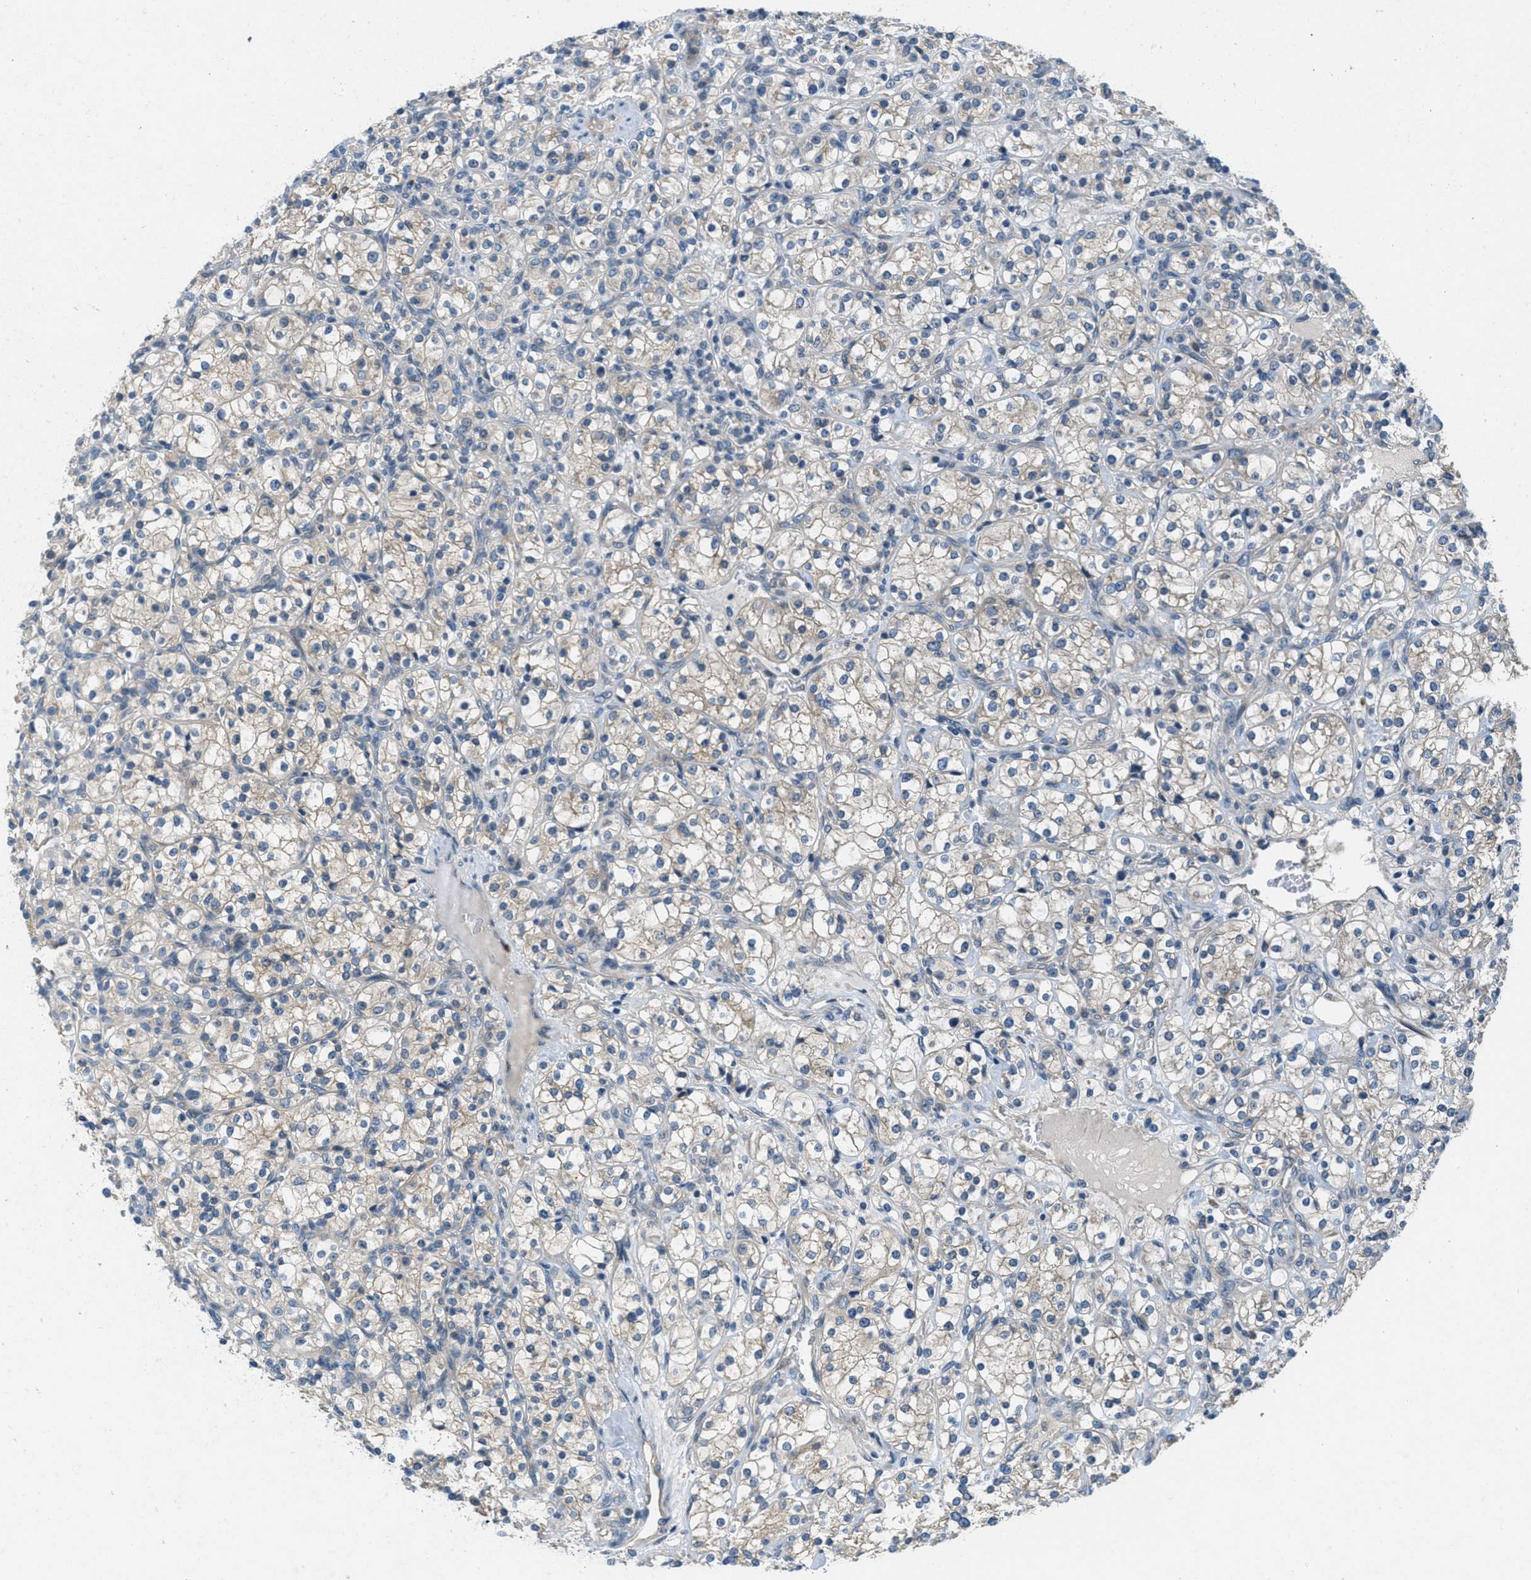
{"staining": {"intensity": "weak", "quantity": "<25%", "location": "cytoplasmic/membranous"}, "tissue": "renal cancer", "cell_type": "Tumor cells", "image_type": "cancer", "snomed": [{"axis": "morphology", "description": "Adenocarcinoma, NOS"}, {"axis": "topography", "description": "Kidney"}], "caption": "Renal cancer (adenocarcinoma) was stained to show a protein in brown. There is no significant positivity in tumor cells. The staining was performed using DAB (3,3'-diaminobenzidine) to visualize the protein expression in brown, while the nuclei were stained in blue with hematoxylin (Magnification: 20x).", "gene": "ADCY6", "patient": {"sex": "male", "age": 77}}